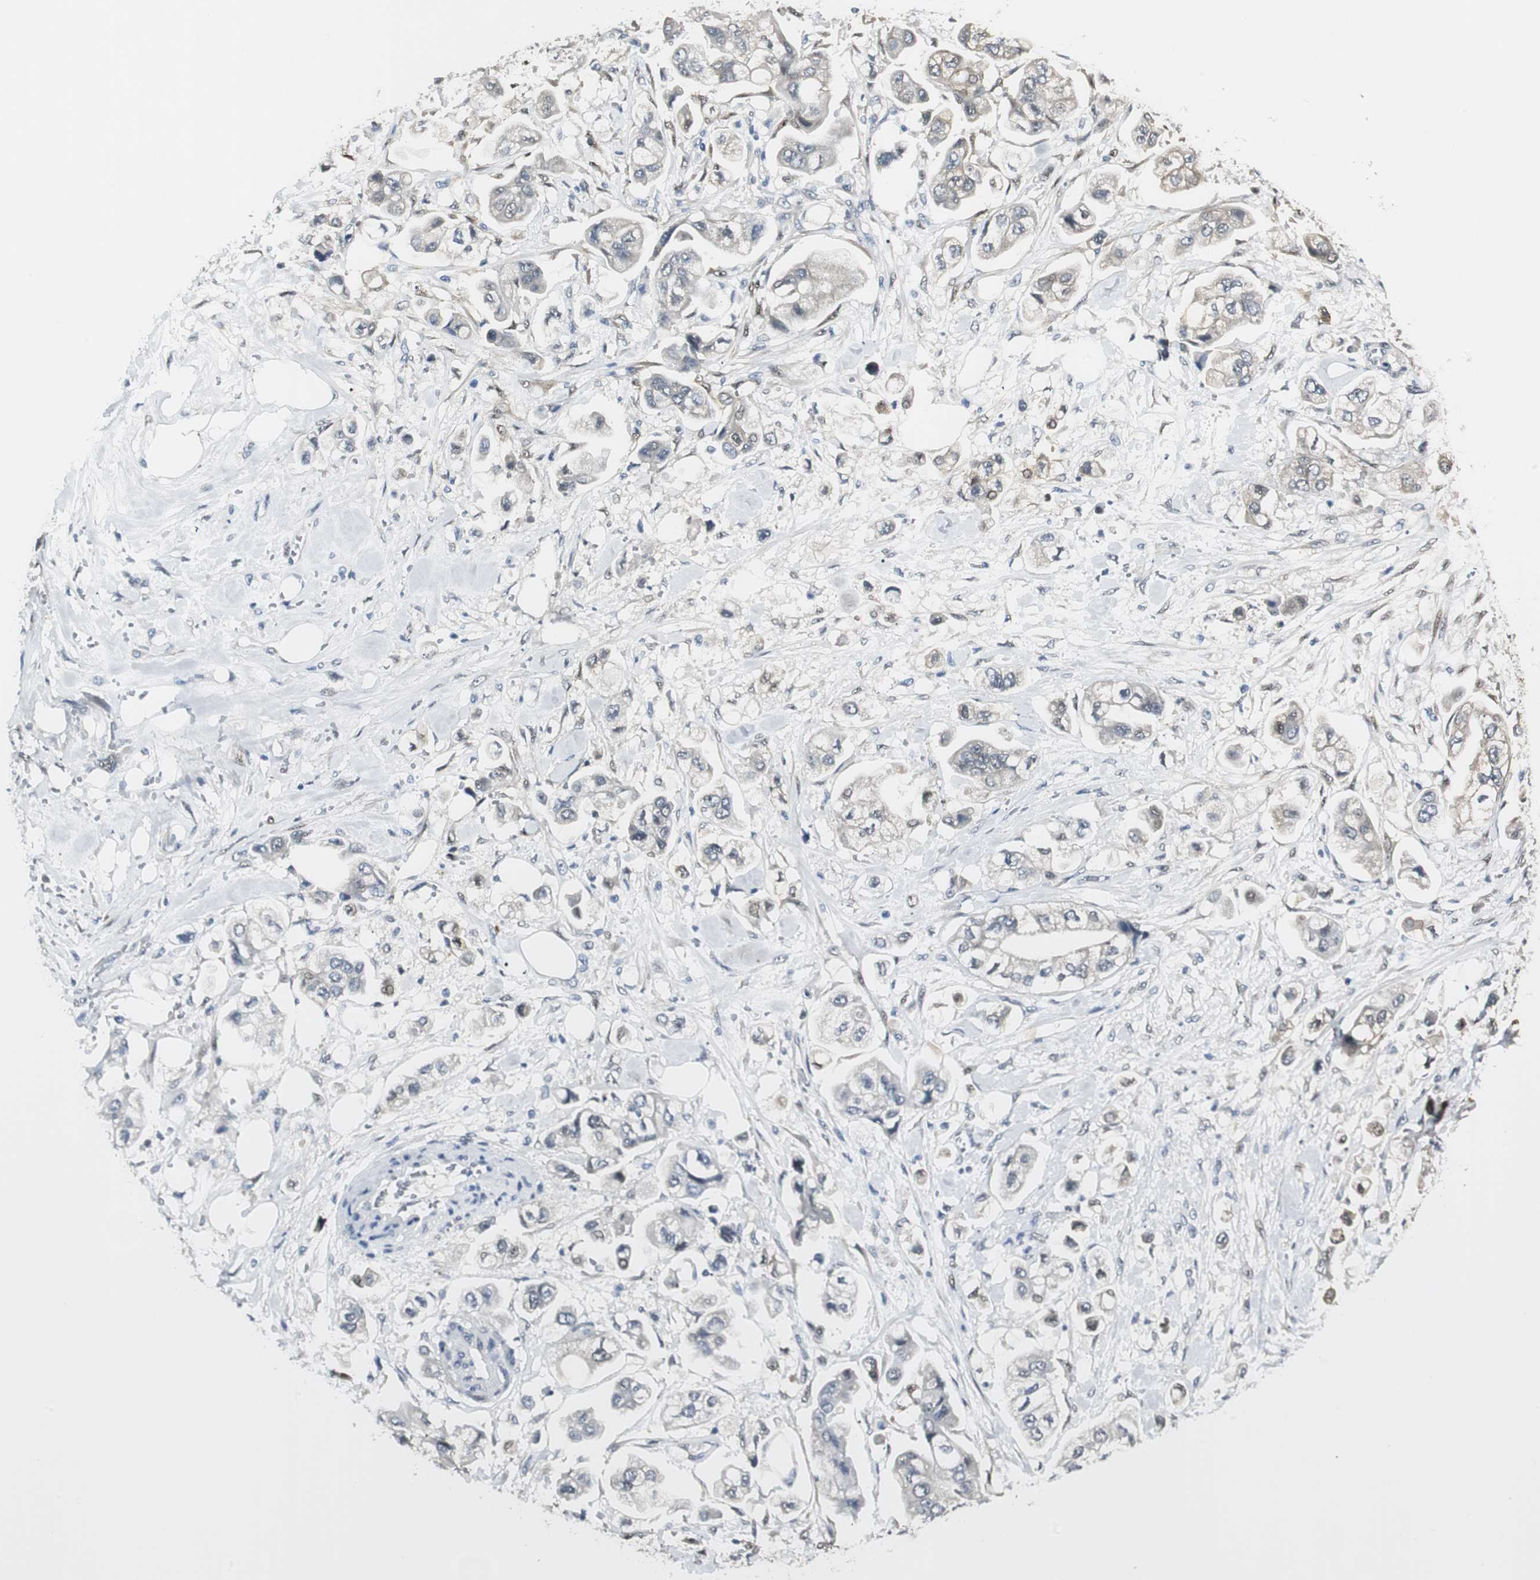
{"staining": {"intensity": "negative", "quantity": "none", "location": "none"}, "tissue": "stomach cancer", "cell_type": "Tumor cells", "image_type": "cancer", "snomed": [{"axis": "morphology", "description": "Adenocarcinoma, NOS"}, {"axis": "topography", "description": "Stomach"}], "caption": "This is a histopathology image of IHC staining of stomach cancer, which shows no expression in tumor cells.", "gene": "FHL2", "patient": {"sex": "male", "age": 62}}